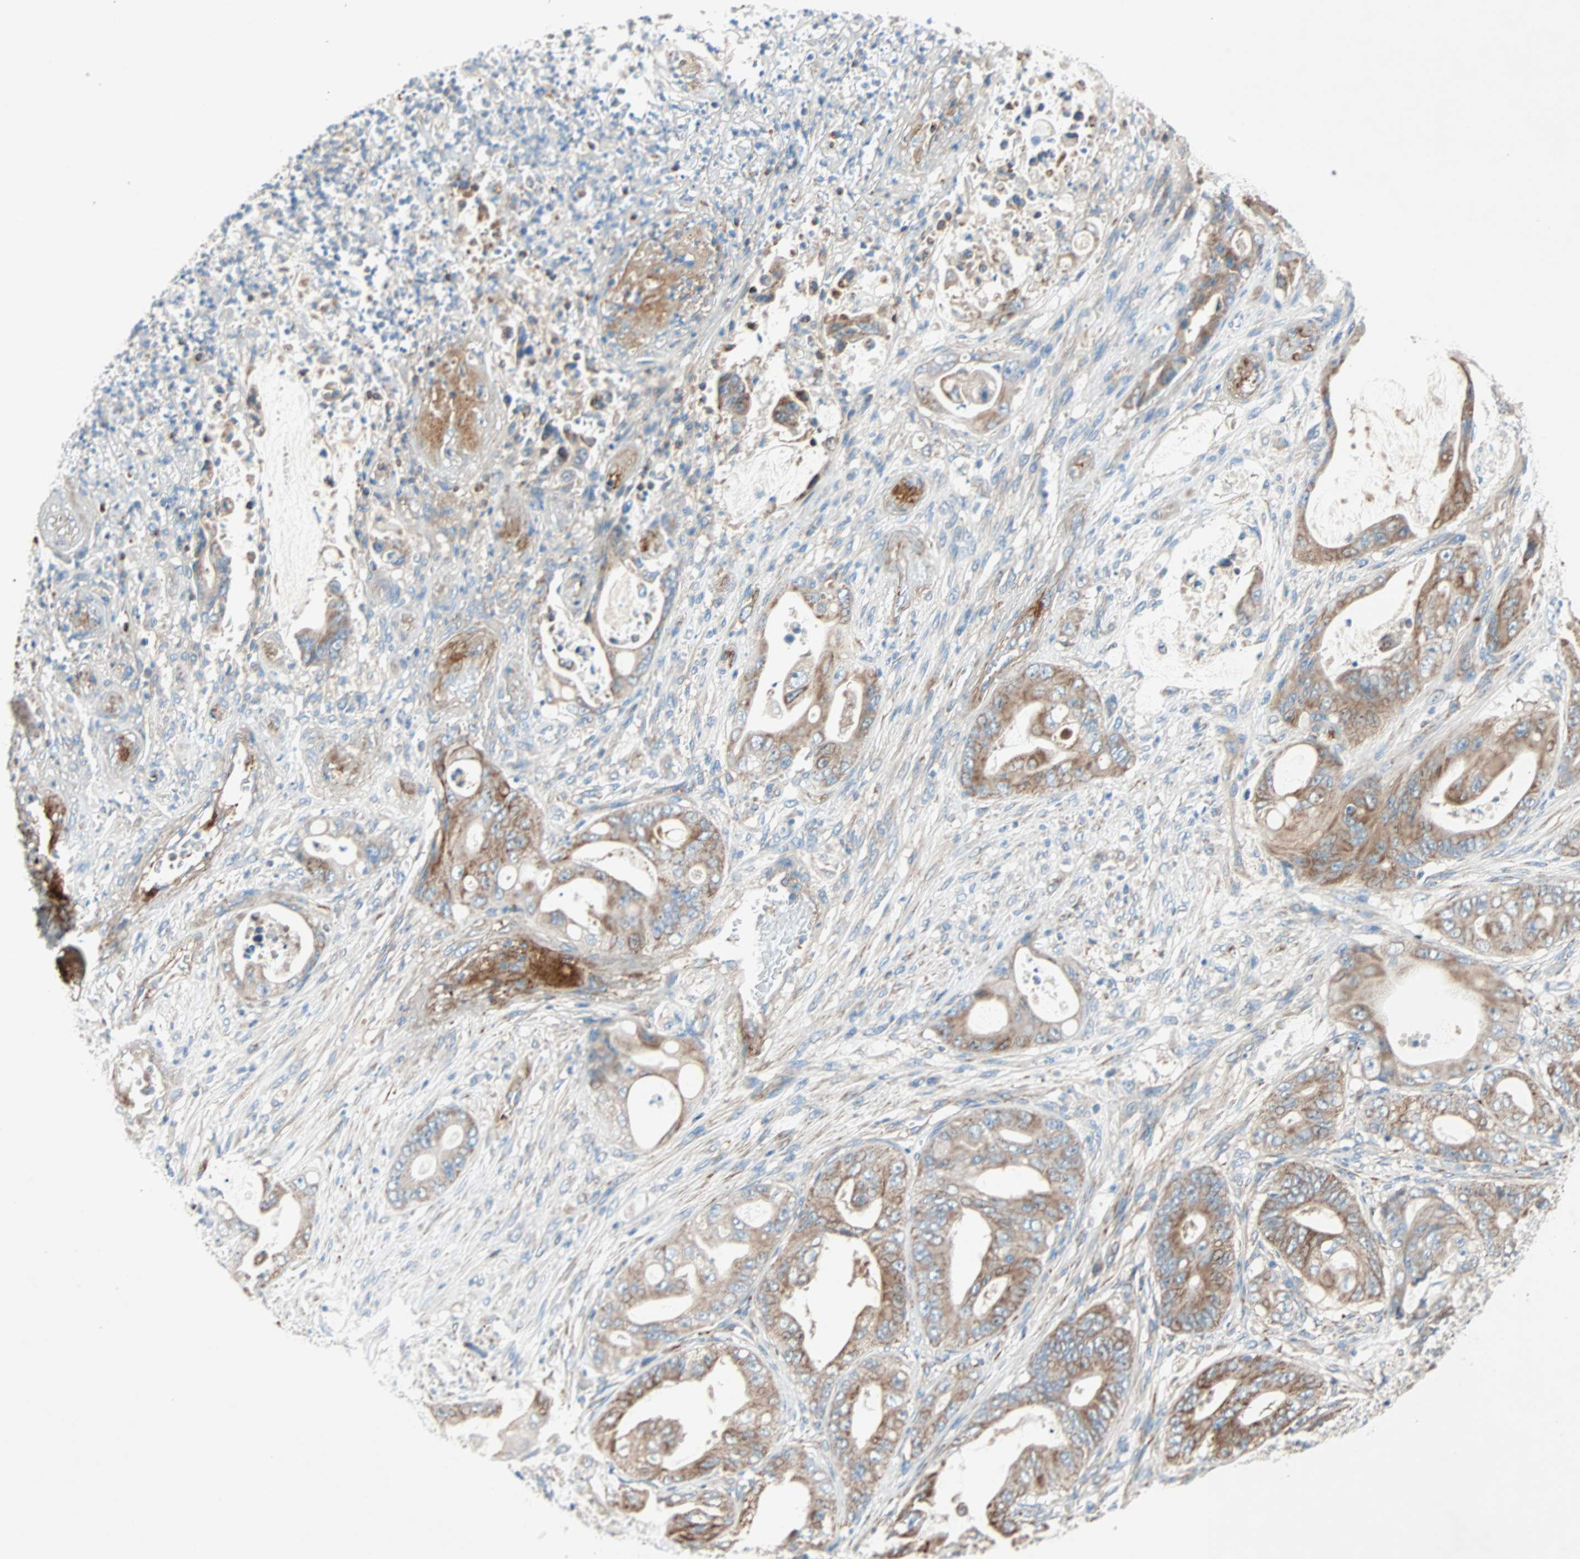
{"staining": {"intensity": "moderate", "quantity": ">75%", "location": "cytoplasmic/membranous"}, "tissue": "stomach cancer", "cell_type": "Tumor cells", "image_type": "cancer", "snomed": [{"axis": "morphology", "description": "Adenocarcinoma, NOS"}, {"axis": "topography", "description": "Stomach"}], "caption": "Tumor cells display medium levels of moderate cytoplasmic/membranous positivity in about >75% of cells in human stomach adenocarcinoma.", "gene": "LY6G6F", "patient": {"sex": "female", "age": 73}}